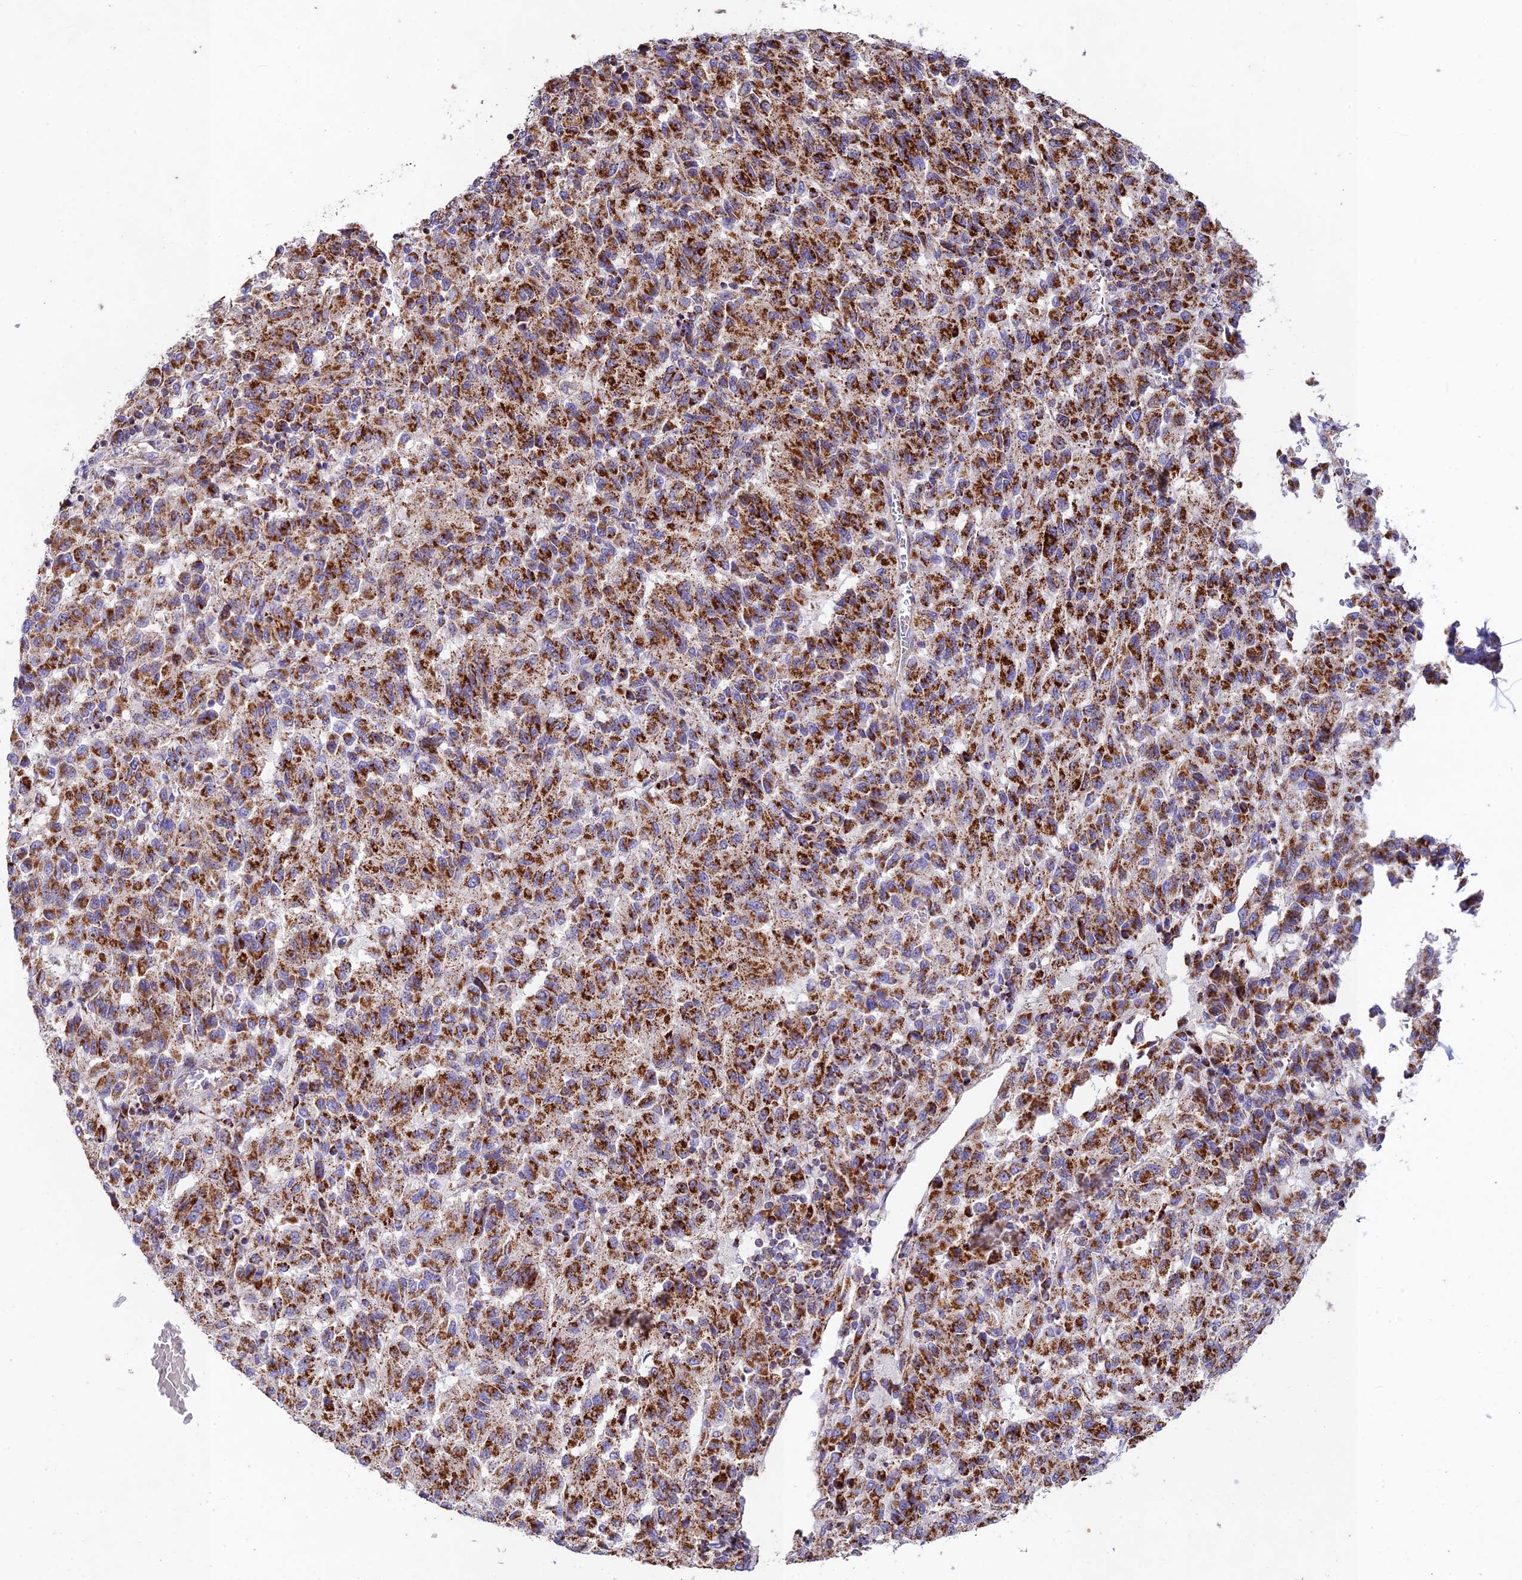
{"staining": {"intensity": "strong", "quantity": ">75%", "location": "cytoplasmic/membranous"}, "tissue": "melanoma", "cell_type": "Tumor cells", "image_type": "cancer", "snomed": [{"axis": "morphology", "description": "Malignant melanoma, Metastatic site"}, {"axis": "topography", "description": "Lung"}], "caption": "A brown stain labels strong cytoplasmic/membranous staining of a protein in melanoma tumor cells.", "gene": "KHDC3L", "patient": {"sex": "male", "age": 64}}